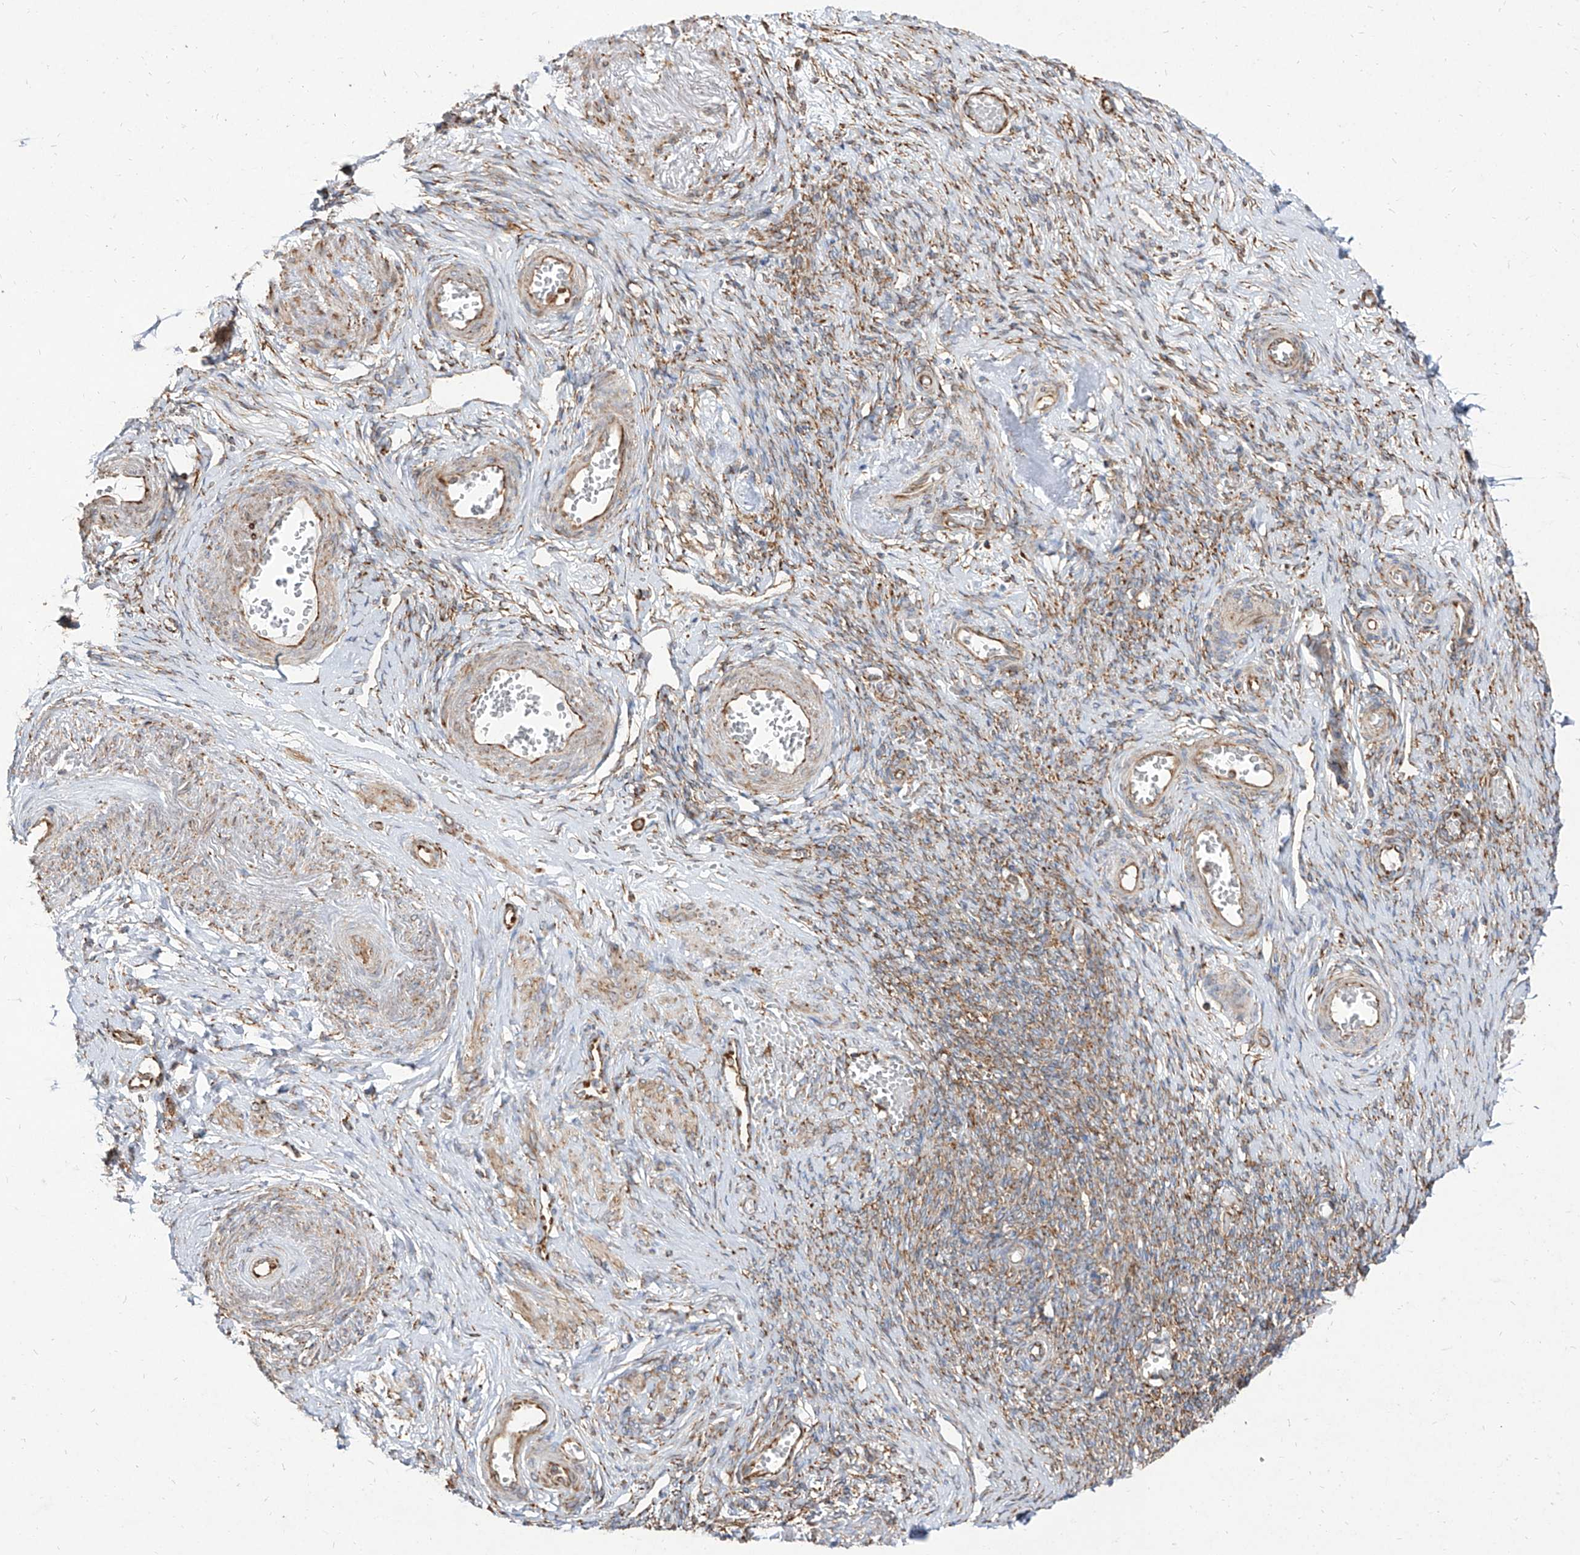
{"staining": {"intensity": "moderate", "quantity": "25%-75%", "location": "cytoplasmic/membranous"}, "tissue": "adipose tissue", "cell_type": "Adipocytes", "image_type": "normal", "snomed": [{"axis": "morphology", "description": "Normal tissue, NOS"}, {"axis": "topography", "description": "Vascular tissue"}, {"axis": "topography", "description": "Fallopian tube"}, {"axis": "topography", "description": "Ovary"}], "caption": "Moderate cytoplasmic/membranous protein positivity is identified in approximately 25%-75% of adipocytes in adipose tissue.", "gene": "RPS25", "patient": {"sex": "female", "age": 67}}